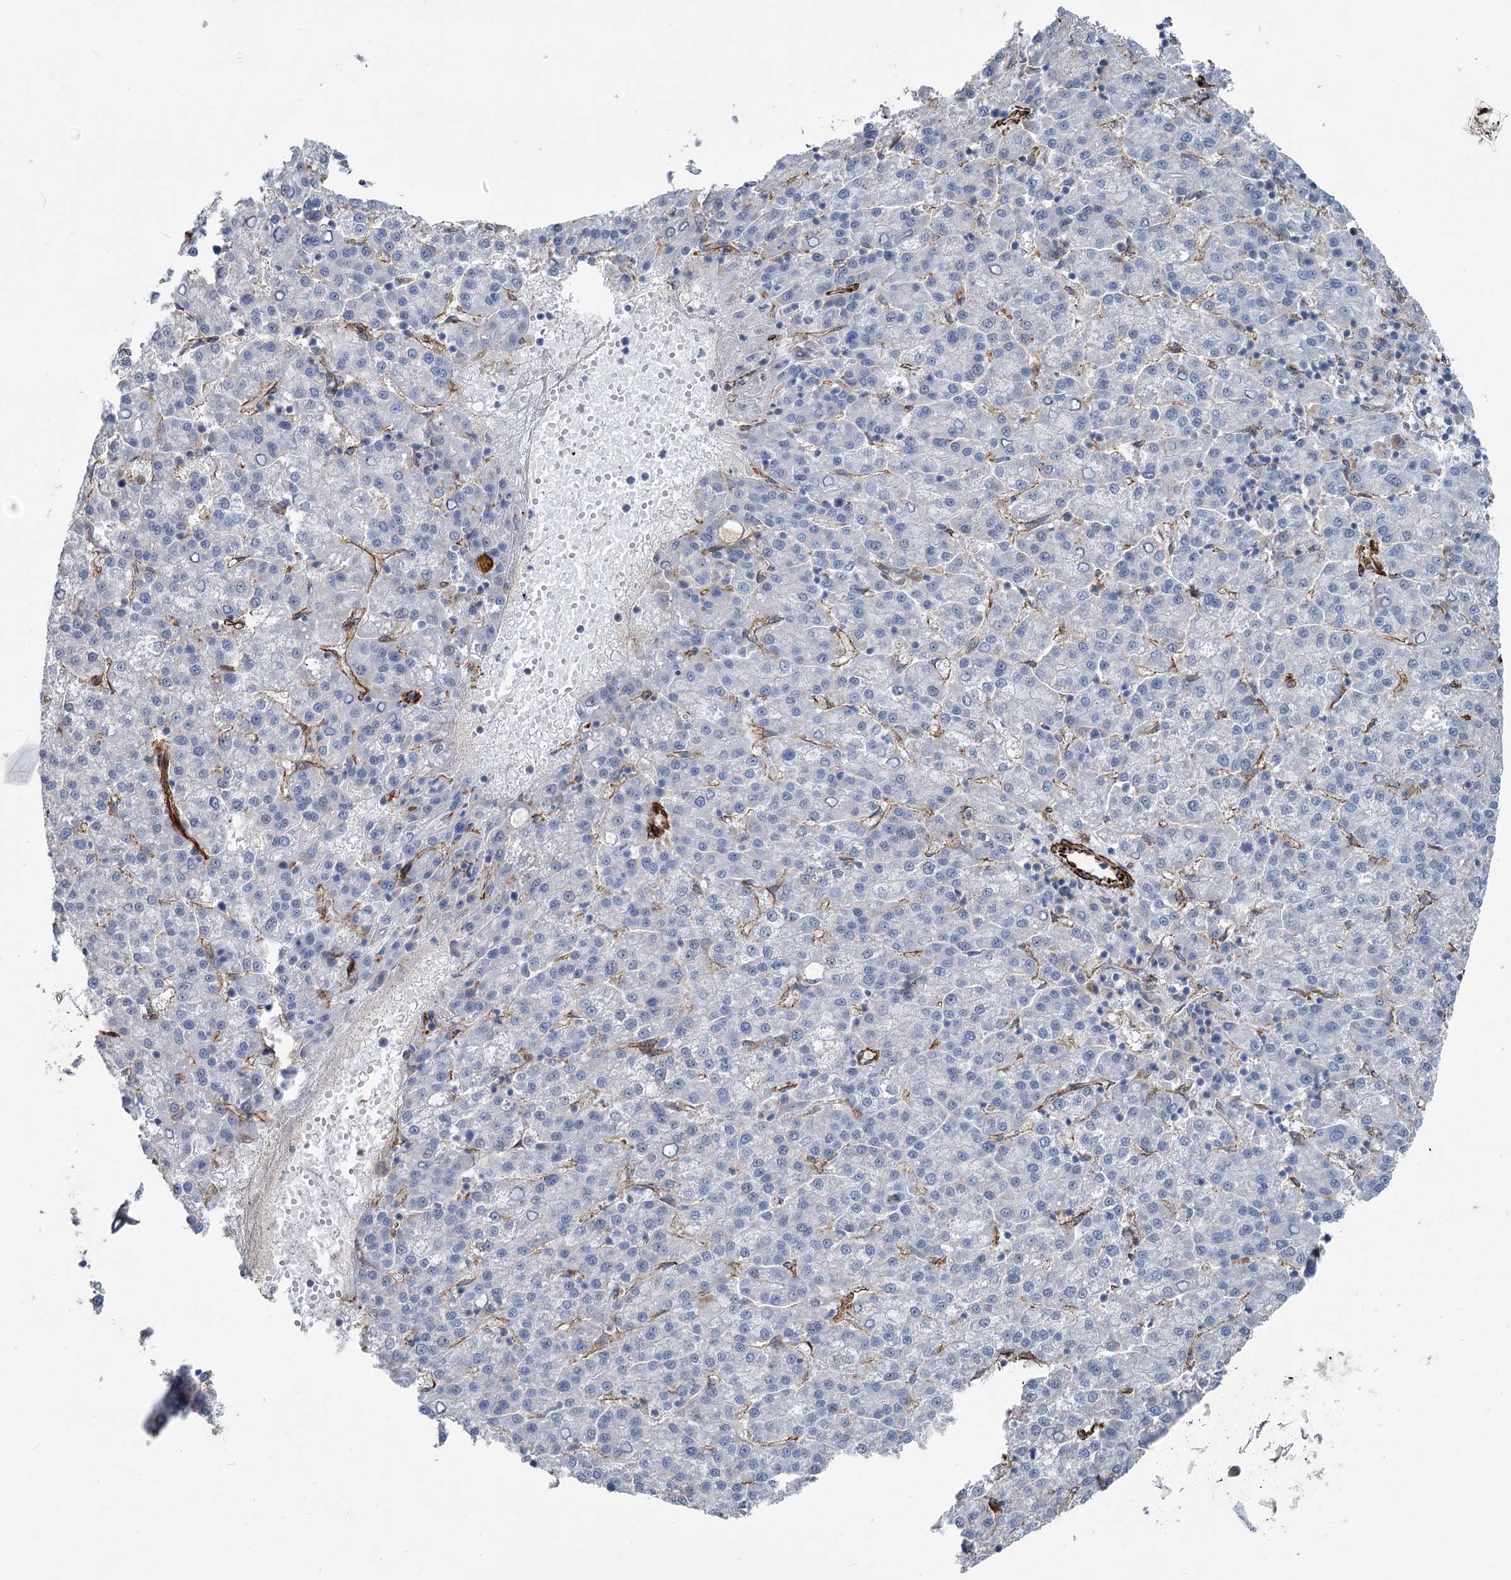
{"staining": {"intensity": "negative", "quantity": "none", "location": "none"}, "tissue": "liver cancer", "cell_type": "Tumor cells", "image_type": "cancer", "snomed": [{"axis": "morphology", "description": "Carcinoma, Hepatocellular, NOS"}, {"axis": "topography", "description": "Liver"}], "caption": "Photomicrograph shows no significant protein expression in tumor cells of liver cancer.", "gene": "IQSEC1", "patient": {"sex": "female", "age": 58}}